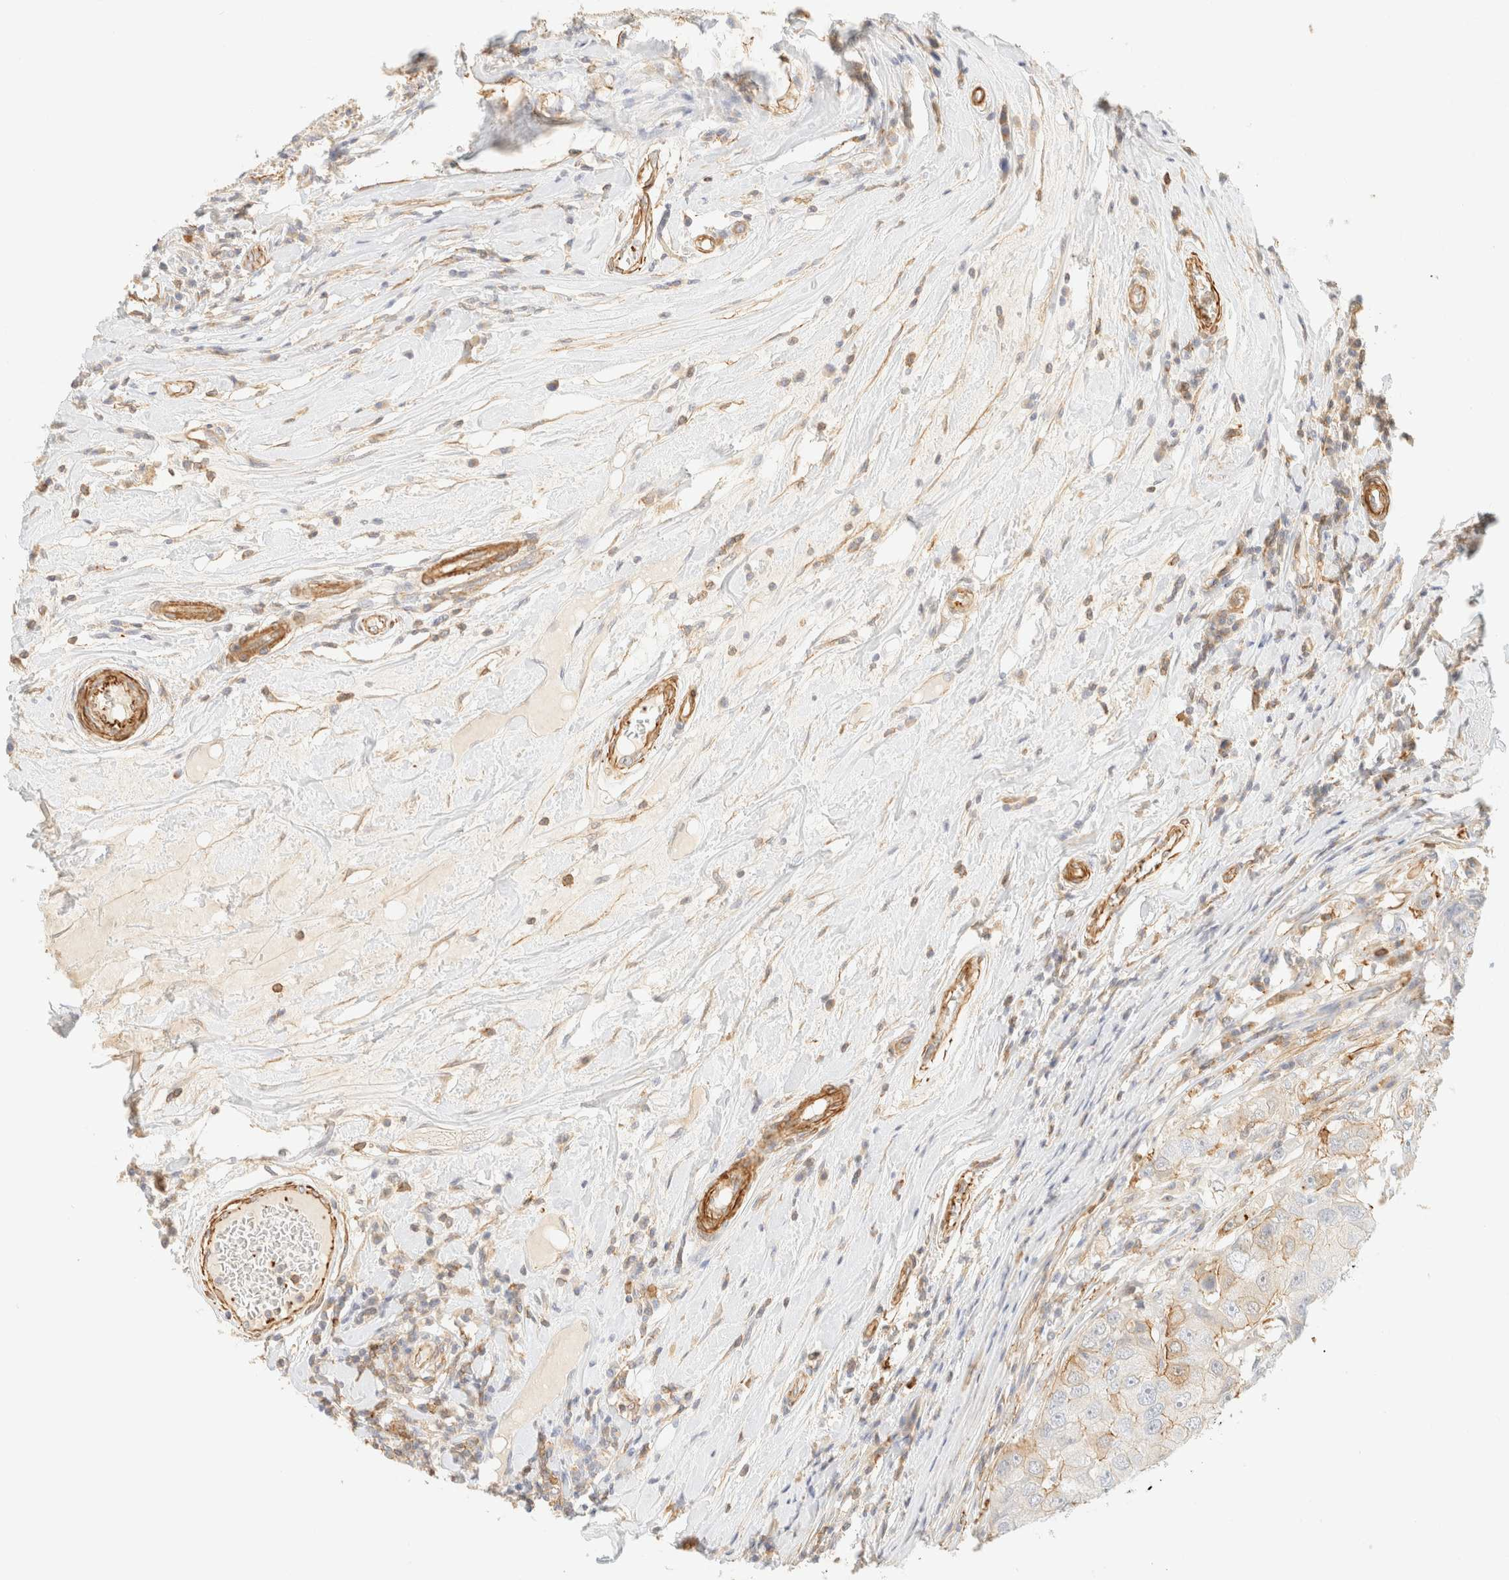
{"staining": {"intensity": "moderate", "quantity": "<25%", "location": "cytoplasmic/membranous"}, "tissue": "breast cancer", "cell_type": "Tumor cells", "image_type": "cancer", "snomed": [{"axis": "morphology", "description": "Duct carcinoma"}, {"axis": "topography", "description": "Breast"}], "caption": "An immunohistochemistry (IHC) histopathology image of tumor tissue is shown. Protein staining in brown shows moderate cytoplasmic/membranous positivity in breast infiltrating ductal carcinoma within tumor cells.", "gene": "OTOP2", "patient": {"sex": "female", "age": 27}}